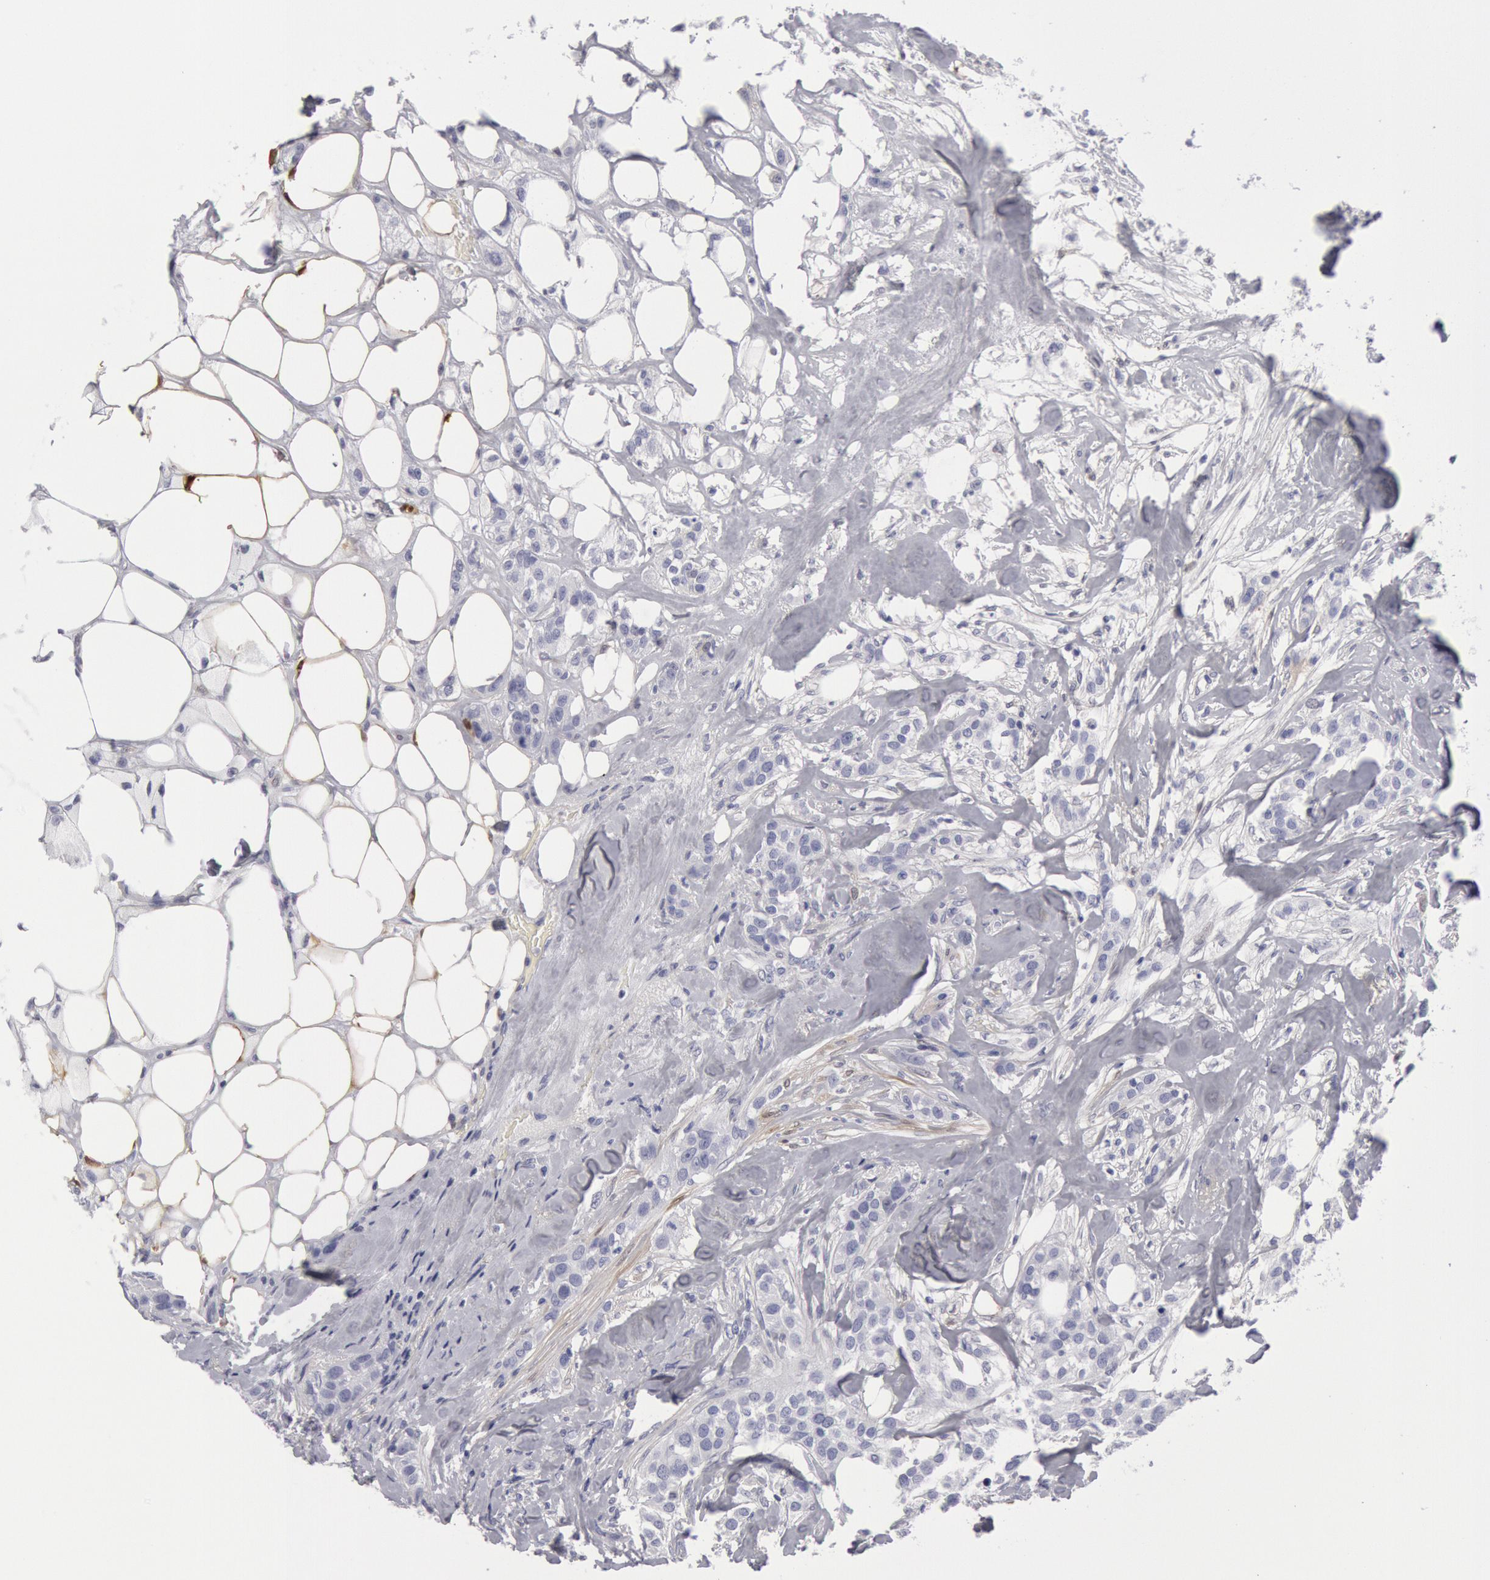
{"staining": {"intensity": "negative", "quantity": "none", "location": "none"}, "tissue": "breast cancer", "cell_type": "Tumor cells", "image_type": "cancer", "snomed": [{"axis": "morphology", "description": "Duct carcinoma"}, {"axis": "topography", "description": "Breast"}], "caption": "Tumor cells show no significant positivity in breast invasive ductal carcinoma.", "gene": "FHL1", "patient": {"sex": "female", "age": 45}}